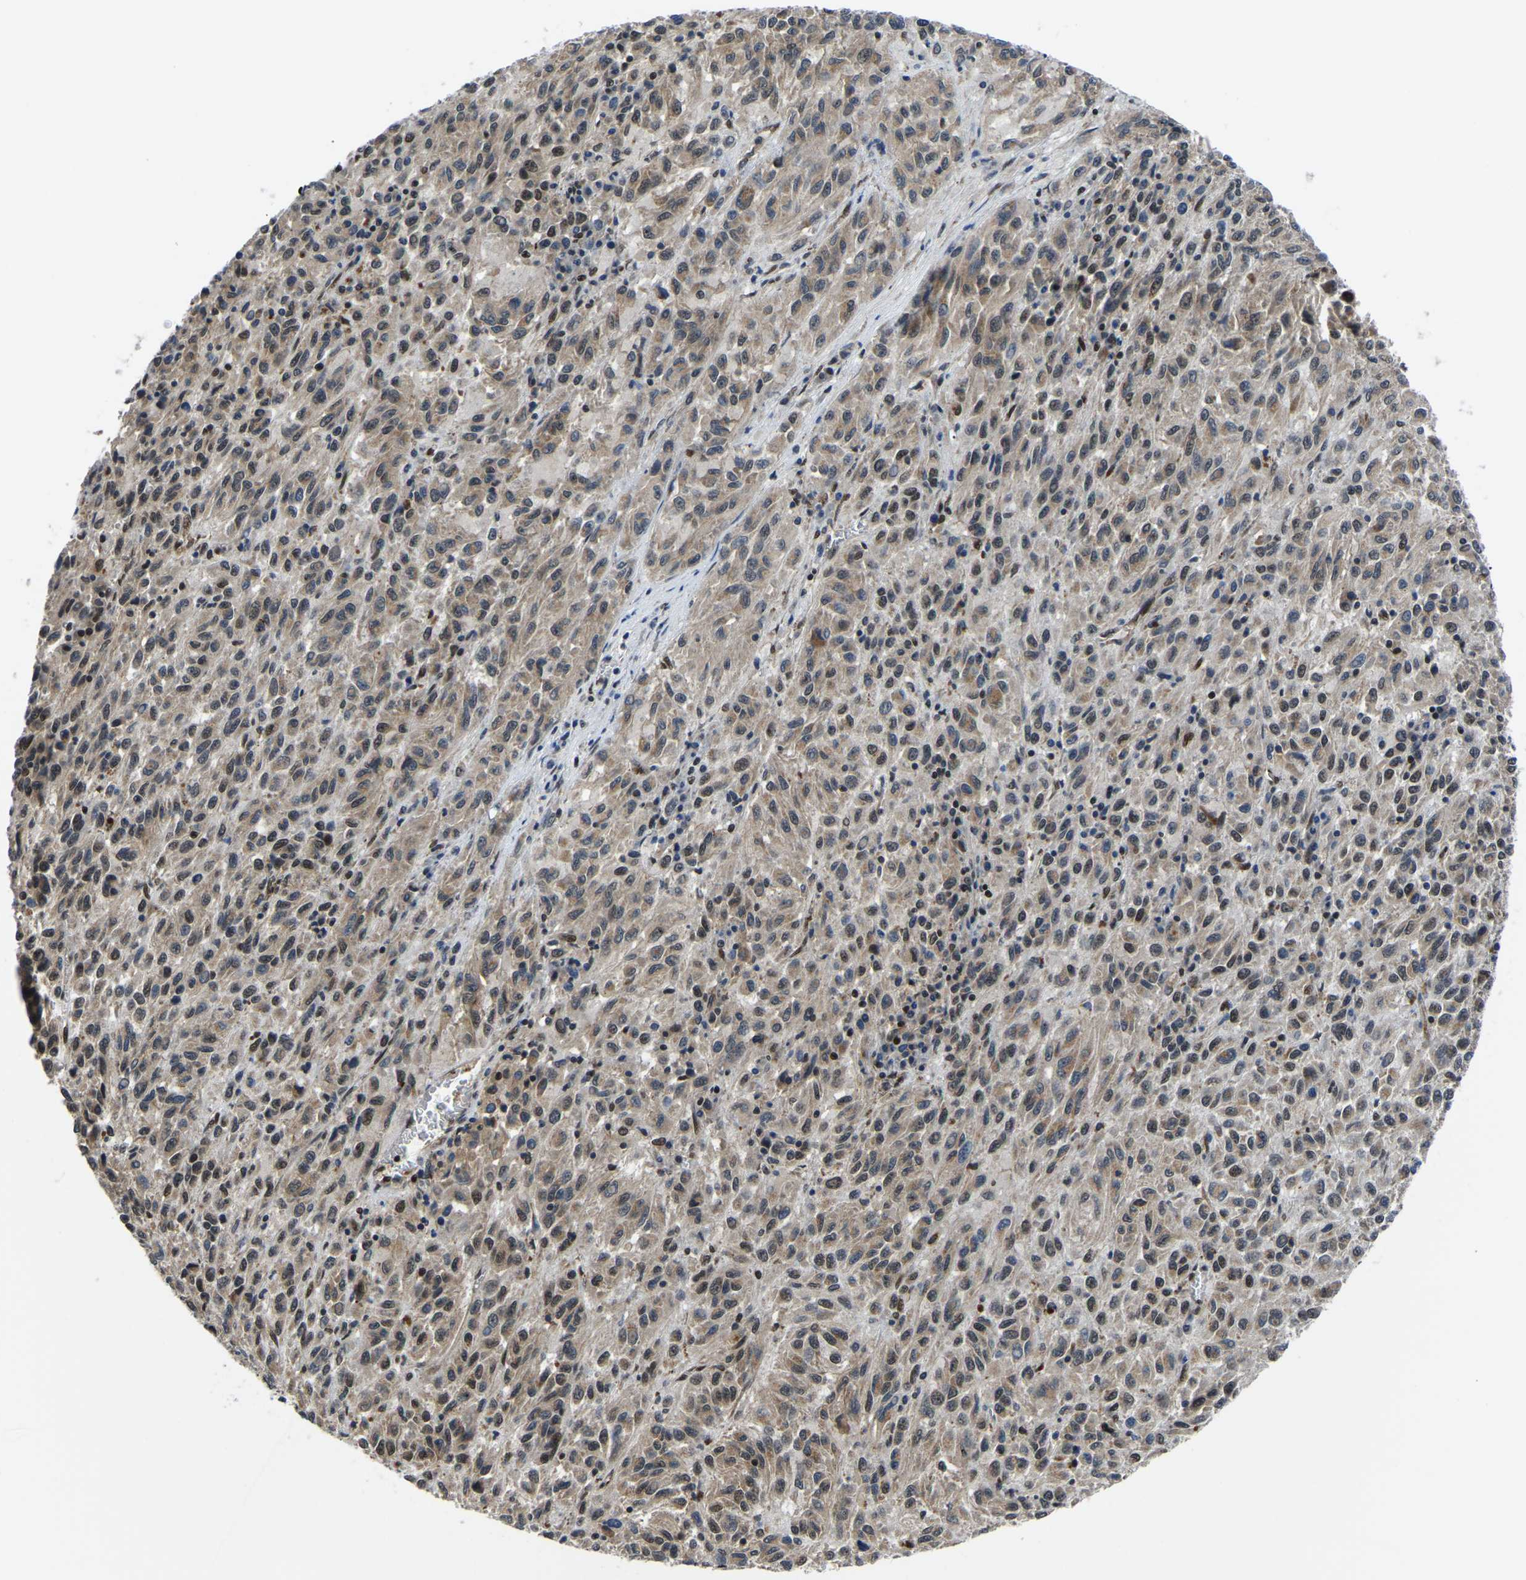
{"staining": {"intensity": "weak", "quantity": ">75%", "location": "cytoplasmic/membranous,nuclear"}, "tissue": "melanoma", "cell_type": "Tumor cells", "image_type": "cancer", "snomed": [{"axis": "morphology", "description": "Malignant melanoma, Metastatic site"}, {"axis": "topography", "description": "Lung"}], "caption": "Malignant melanoma (metastatic site) was stained to show a protein in brown. There is low levels of weak cytoplasmic/membranous and nuclear expression in approximately >75% of tumor cells.", "gene": "DFFA", "patient": {"sex": "male", "age": 64}}